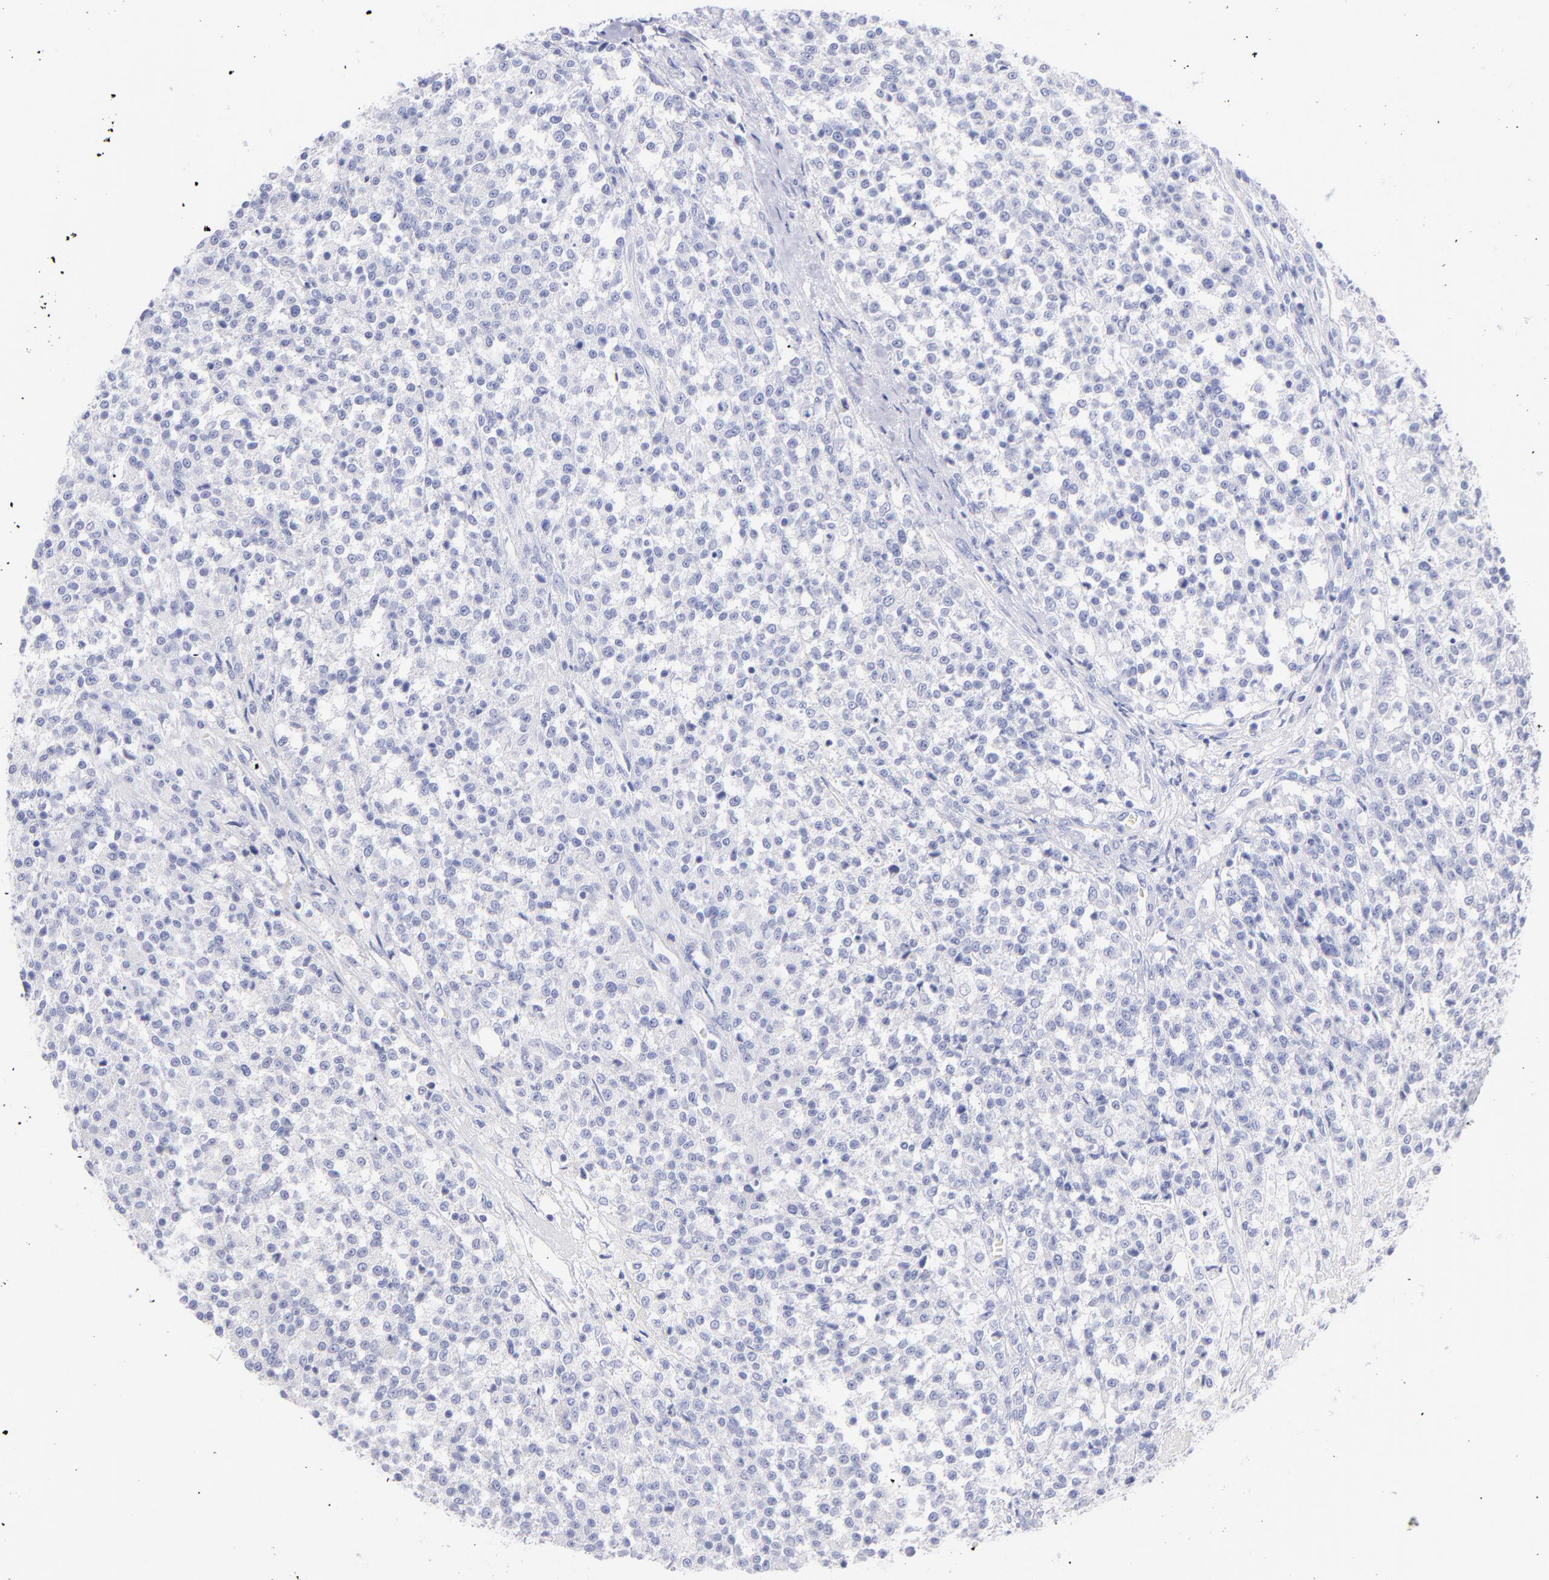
{"staining": {"intensity": "negative", "quantity": "none", "location": "none"}, "tissue": "testis cancer", "cell_type": "Tumor cells", "image_type": "cancer", "snomed": [{"axis": "morphology", "description": "Seminoma, NOS"}, {"axis": "topography", "description": "Testis"}], "caption": "An image of human testis cancer (seminoma) is negative for staining in tumor cells.", "gene": "SCGN", "patient": {"sex": "male", "age": 59}}